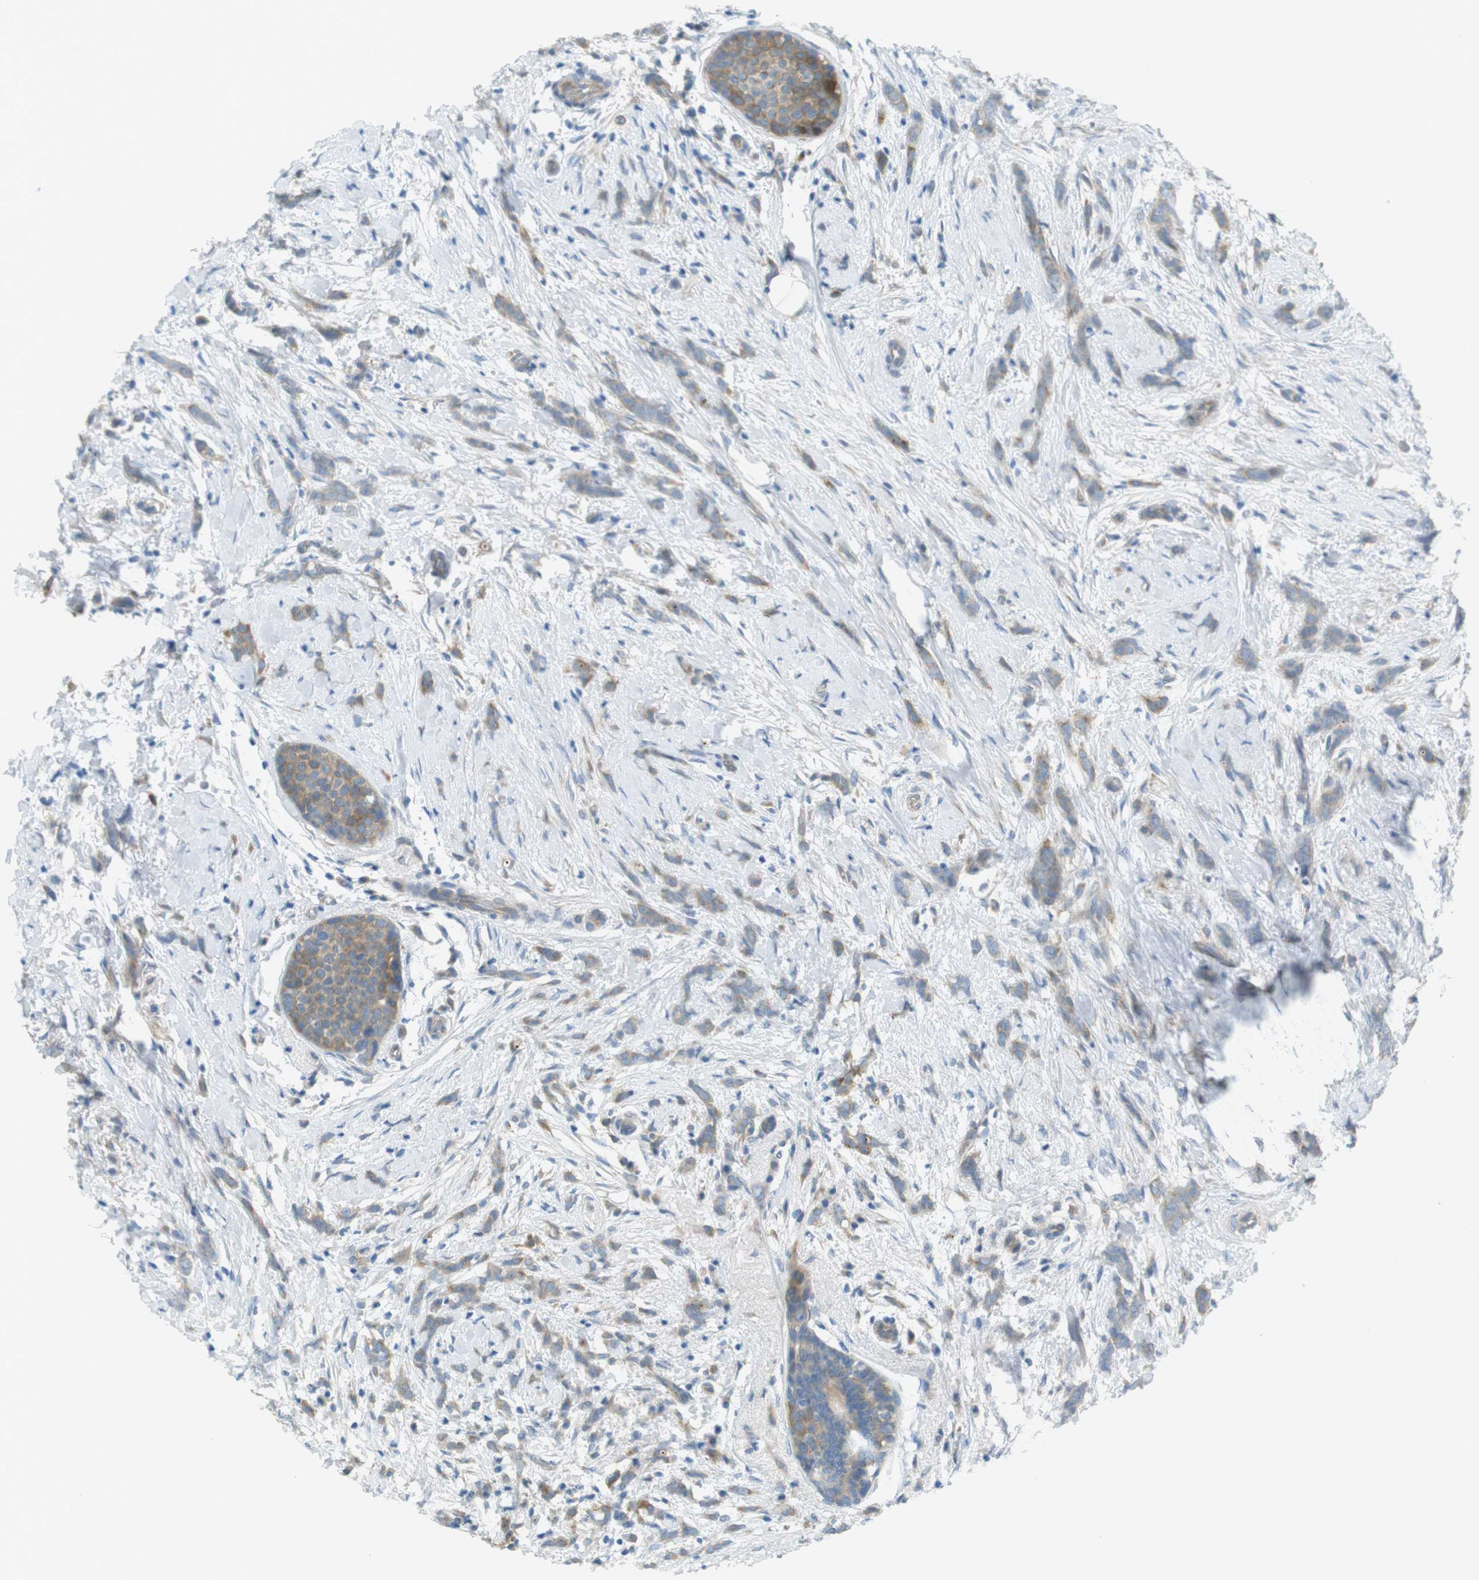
{"staining": {"intensity": "weak", "quantity": ">75%", "location": "cytoplasmic/membranous"}, "tissue": "breast cancer", "cell_type": "Tumor cells", "image_type": "cancer", "snomed": [{"axis": "morphology", "description": "Lobular carcinoma, in situ"}, {"axis": "morphology", "description": "Lobular carcinoma"}, {"axis": "topography", "description": "Breast"}], "caption": "Human lobular carcinoma (breast) stained with a brown dye demonstrates weak cytoplasmic/membranous positive expression in approximately >75% of tumor cells.", "gene": "TMEM41B", "patient": {"sex": "female", "age": 41}}